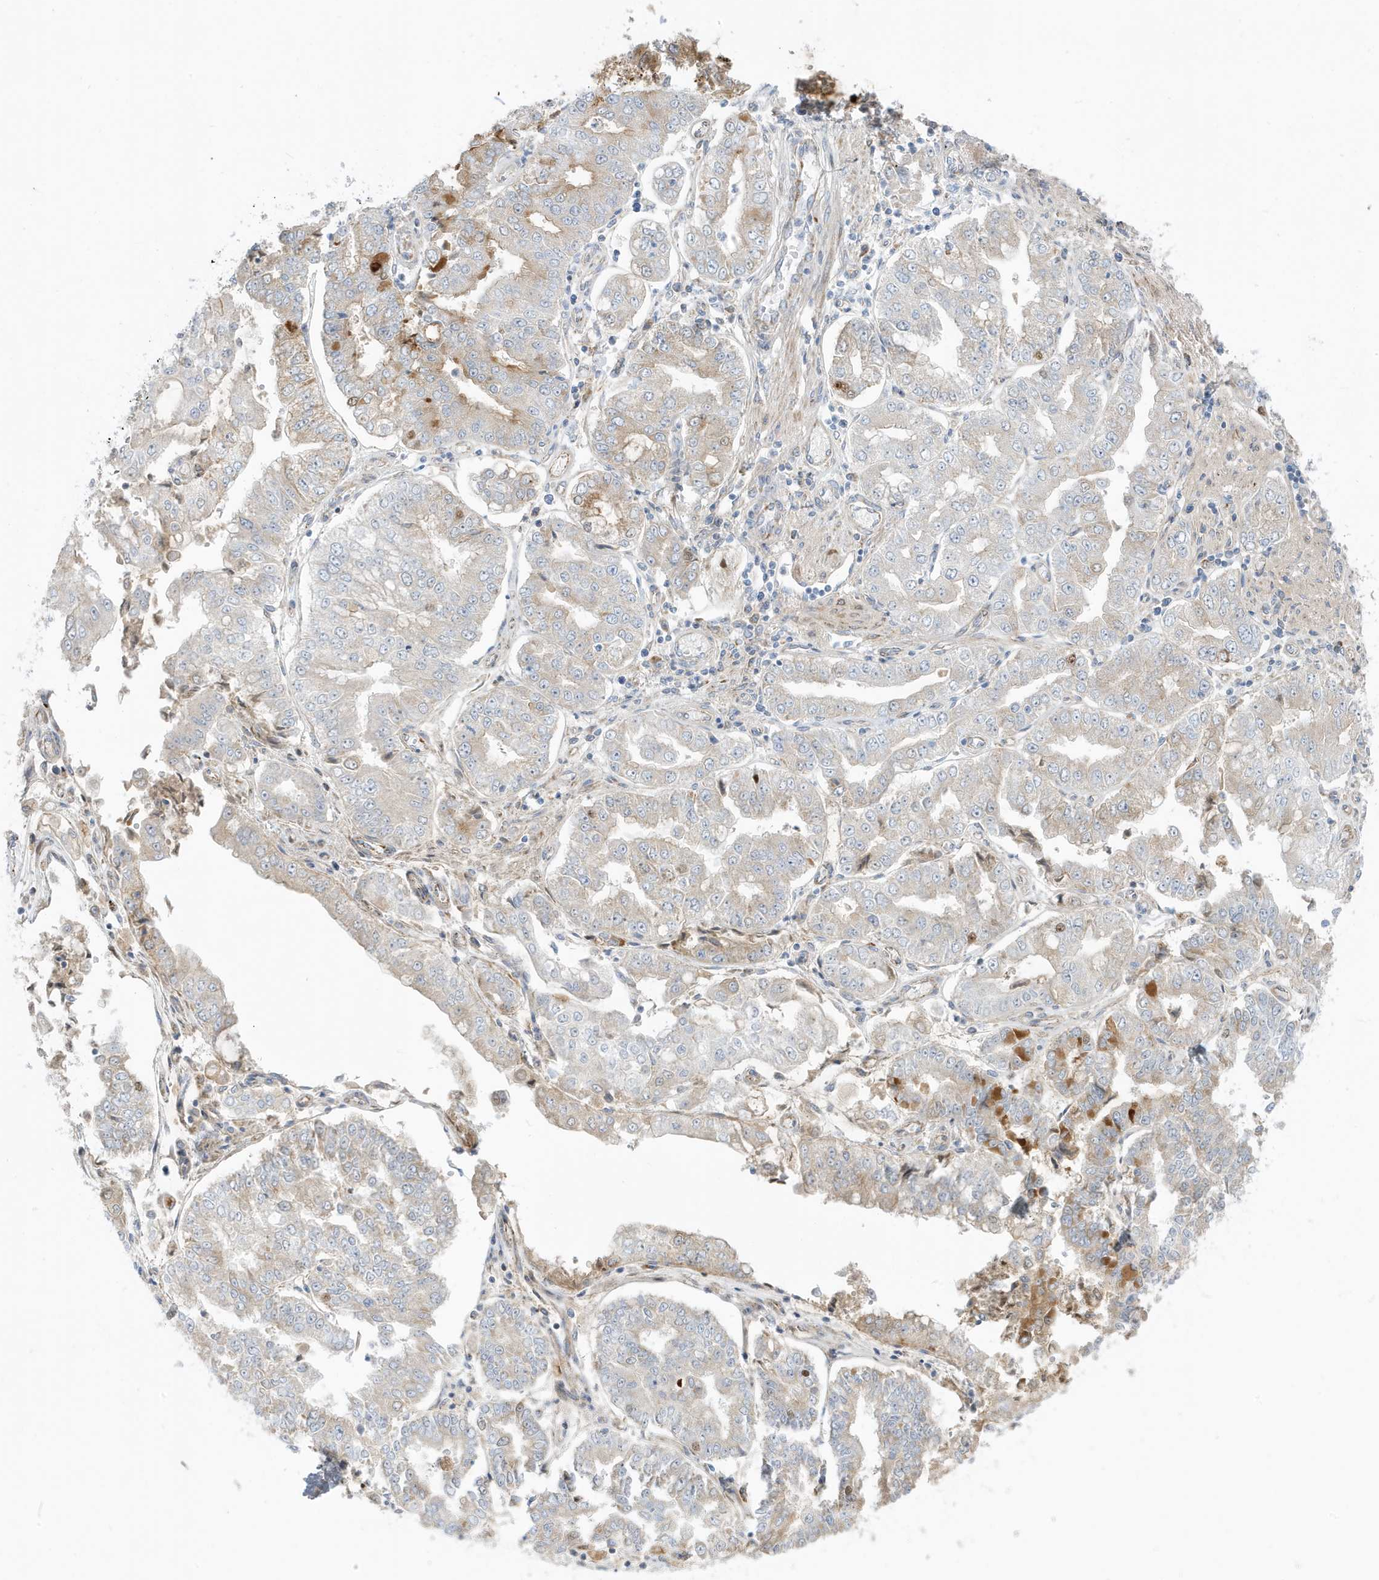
{"staining": {"intensity": "weak", "quantity": "<25%", "location": "cytoplasmic/membranous"}, "tissue": "stomach cancer", "cell_type": "Tumor cells", "image_type": "cancer", "snomed": [{"axis": "morphology", "description": "Adenocarcinoma, NOS"}, {"axis": "topography", "description": "Stomach"}], "caption": "Tumor cells are negative for brown protein staining in stomach cancer (adenocarcinoma).", "gene": "IFT57", "patient": {"sex": "male", "age": 76}}